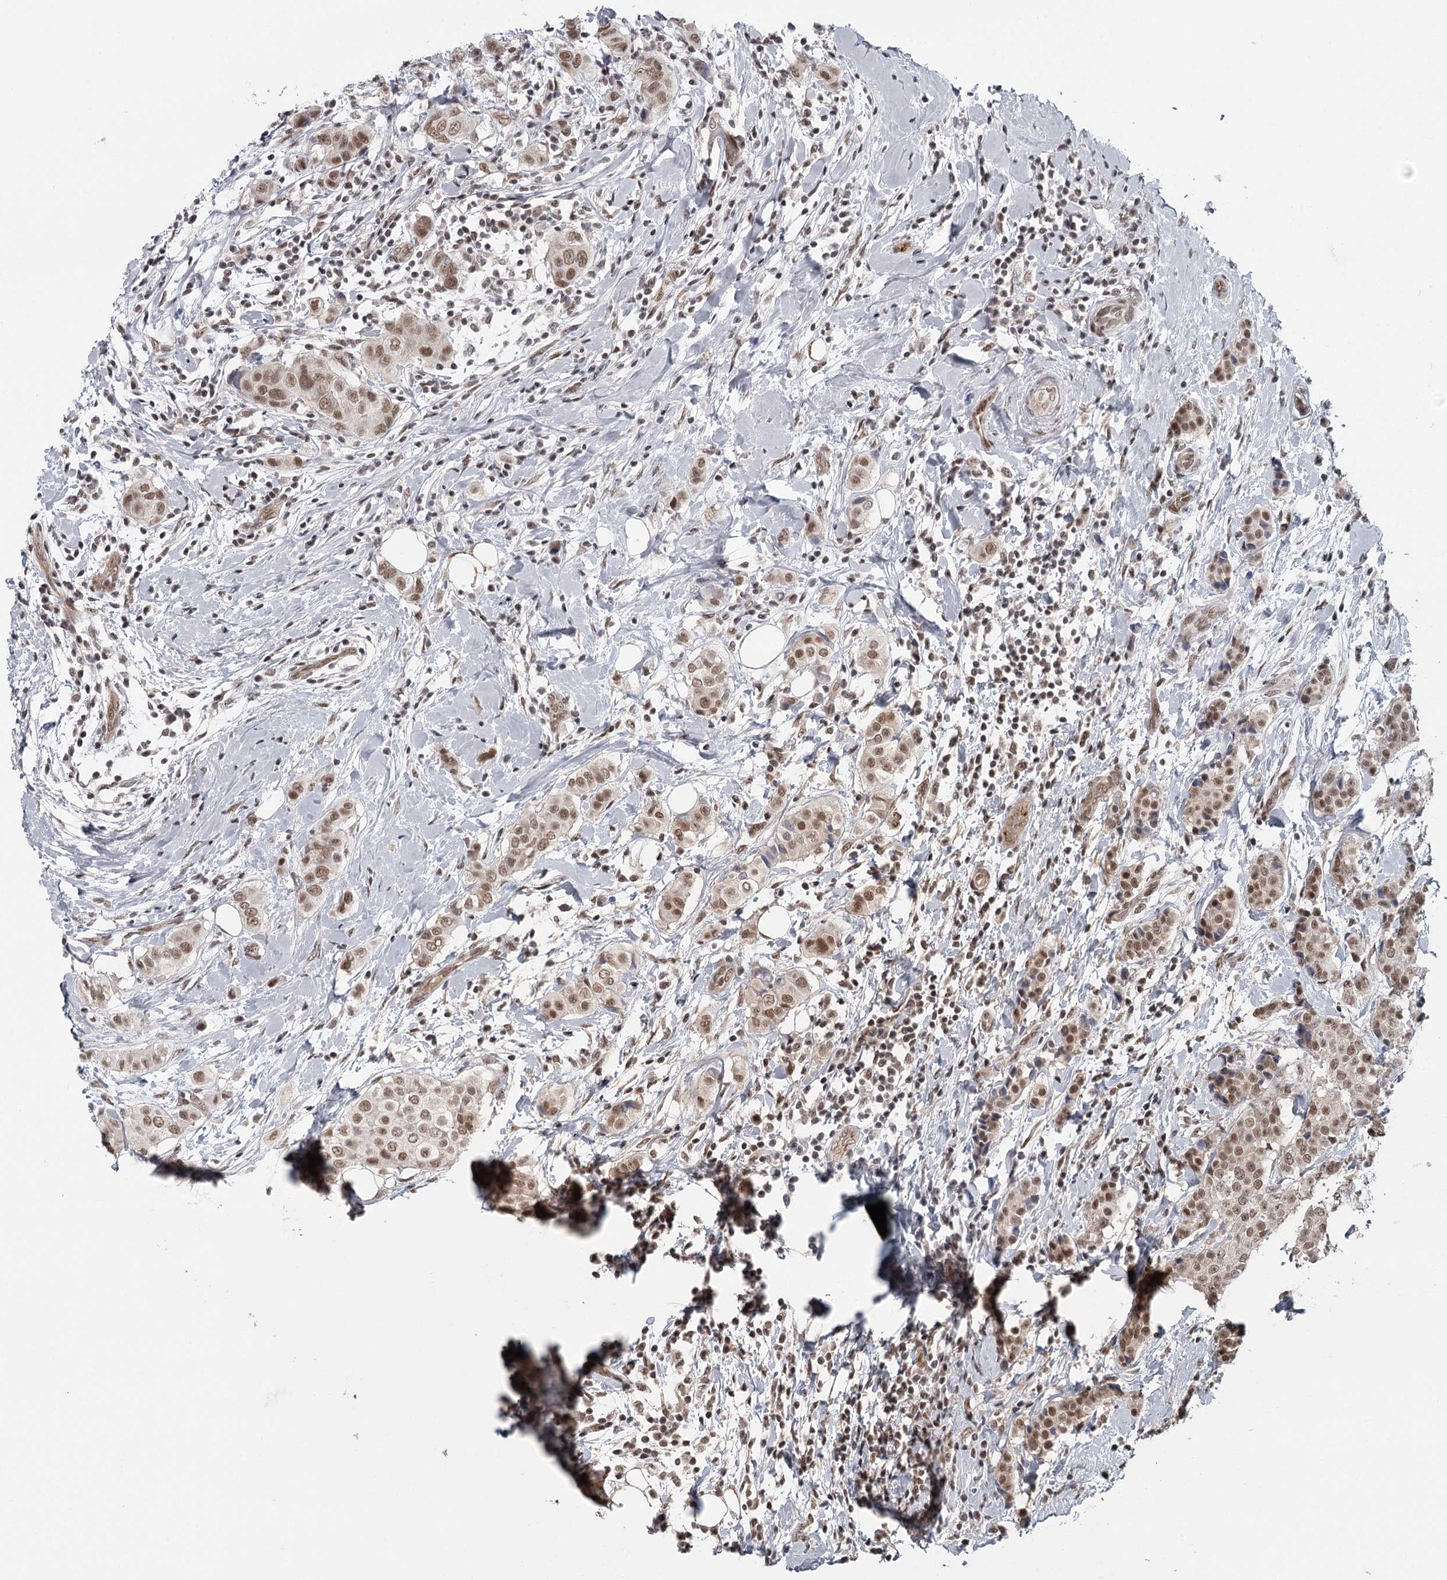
{"staining": {"intensity": "moderate", "quantity": ">75%", "location": "nuclear"}, "tissue": "breast cancer", "cell_type": "Tumor cells", "image_type": "cancer", "snomed": [{"axis": "morphology", "description": "Lobular carcinoma"}, {"axis": "topography", "description": "Breast"}], "caption": "An immunohistochemistry (IHC) micrograph of neoplastic tissue is shown. Protein staining in brown highlights moderate nuclear positivity in lobular carcinoma (breast) within tumor cells.", "gene": "FAM13C", "patient": {"sex": "female", "age": 51}}